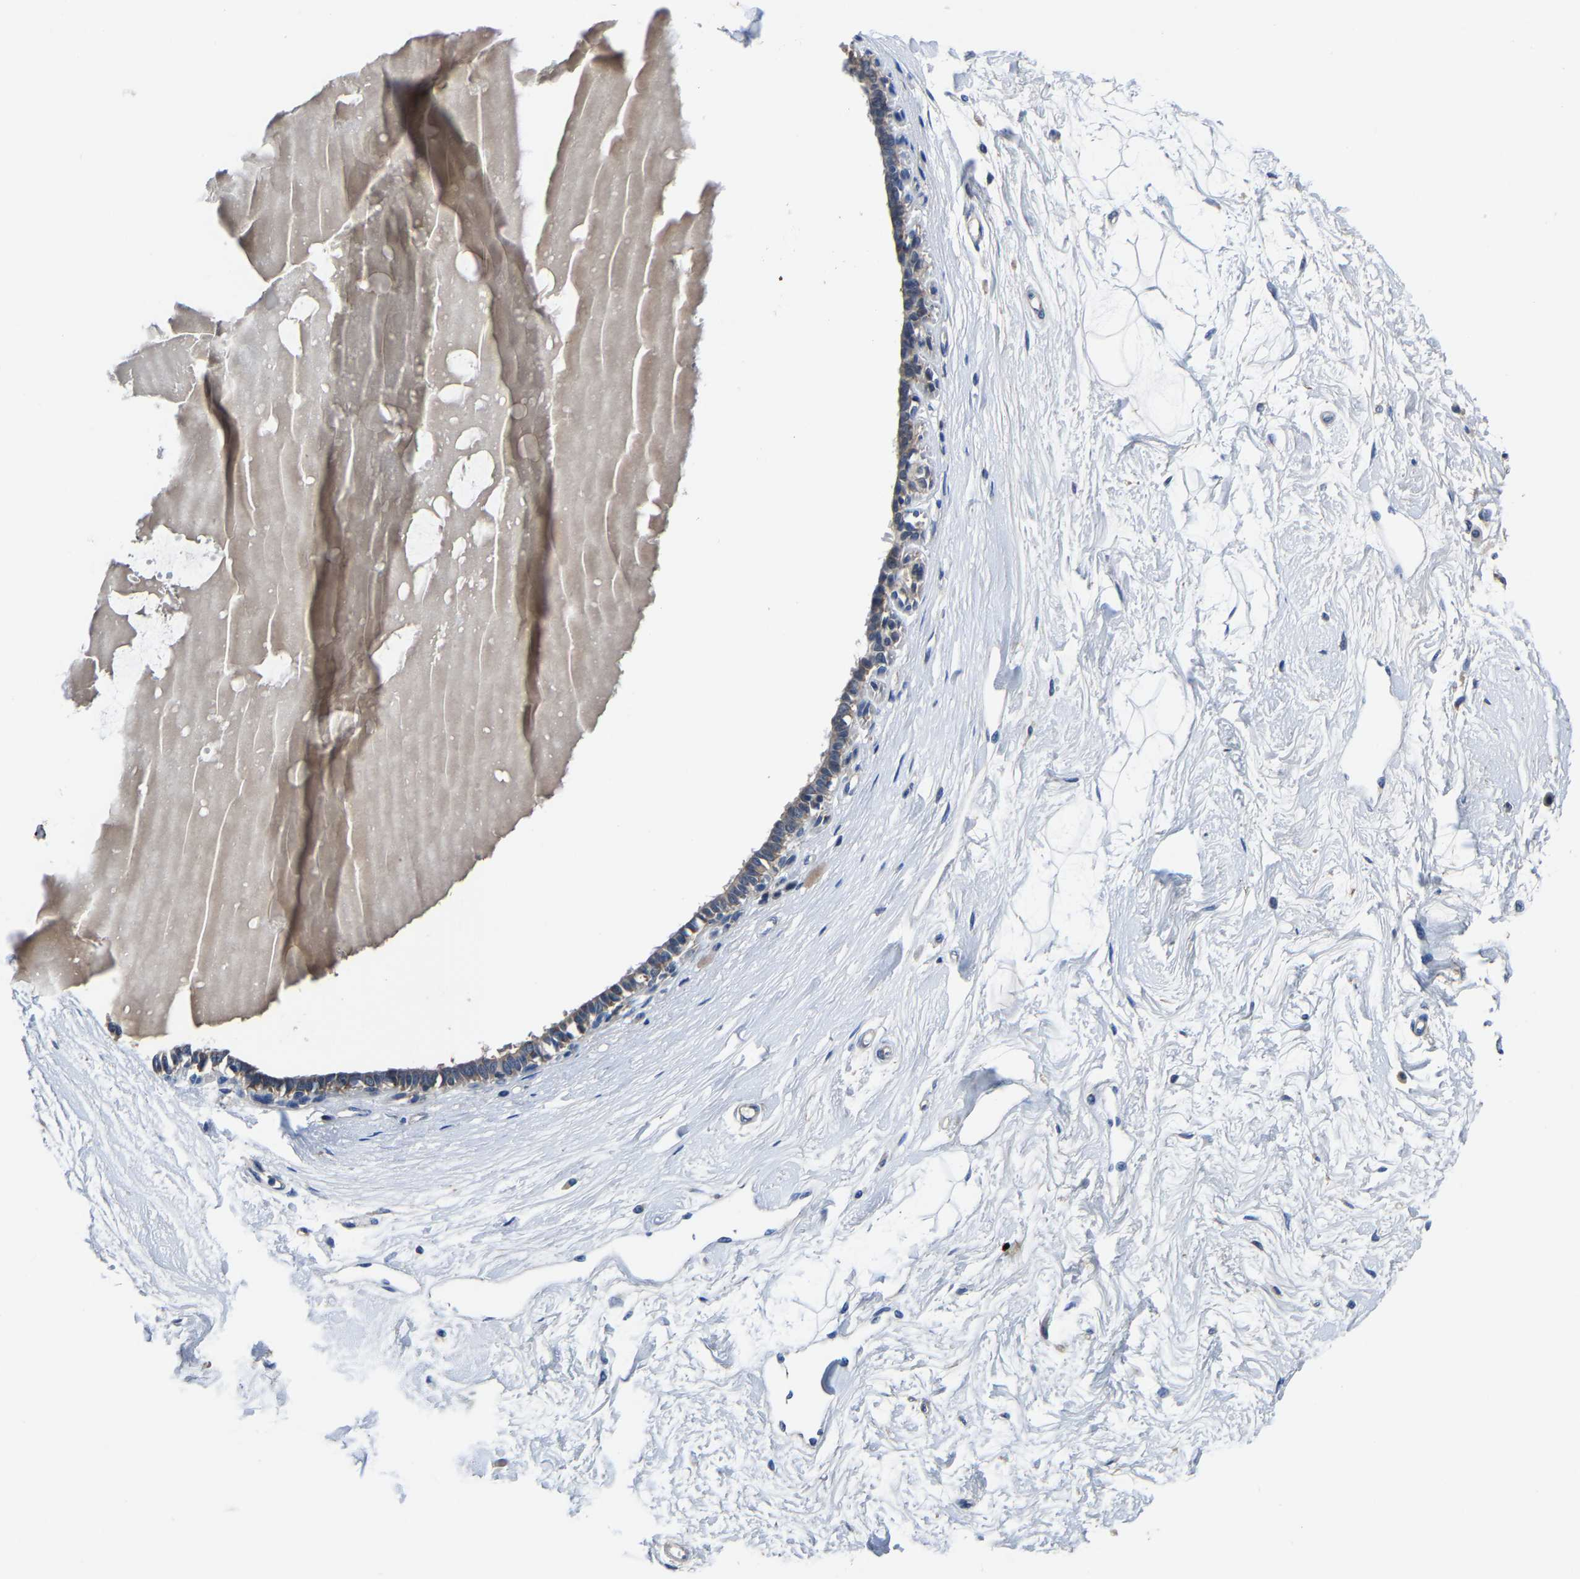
{"staining": {"intensity": "negative", "quantity": "none", "location": "none"}, "tissue": "breast", "cell_type": "Adipocytes", "image_type": "normal", "snomed": [{"axis": "morphology", "description": "Normal tissue, NOS"}, {"axis": "topography", "description": "Breast"}], "caption": "The photomicrograph exhibits no significant expression in adipocytes of breast. (DAB immunohistochemistry, high magnification).", "gene": "STRBP", "patient": {"sex": "female", "age": 45}}